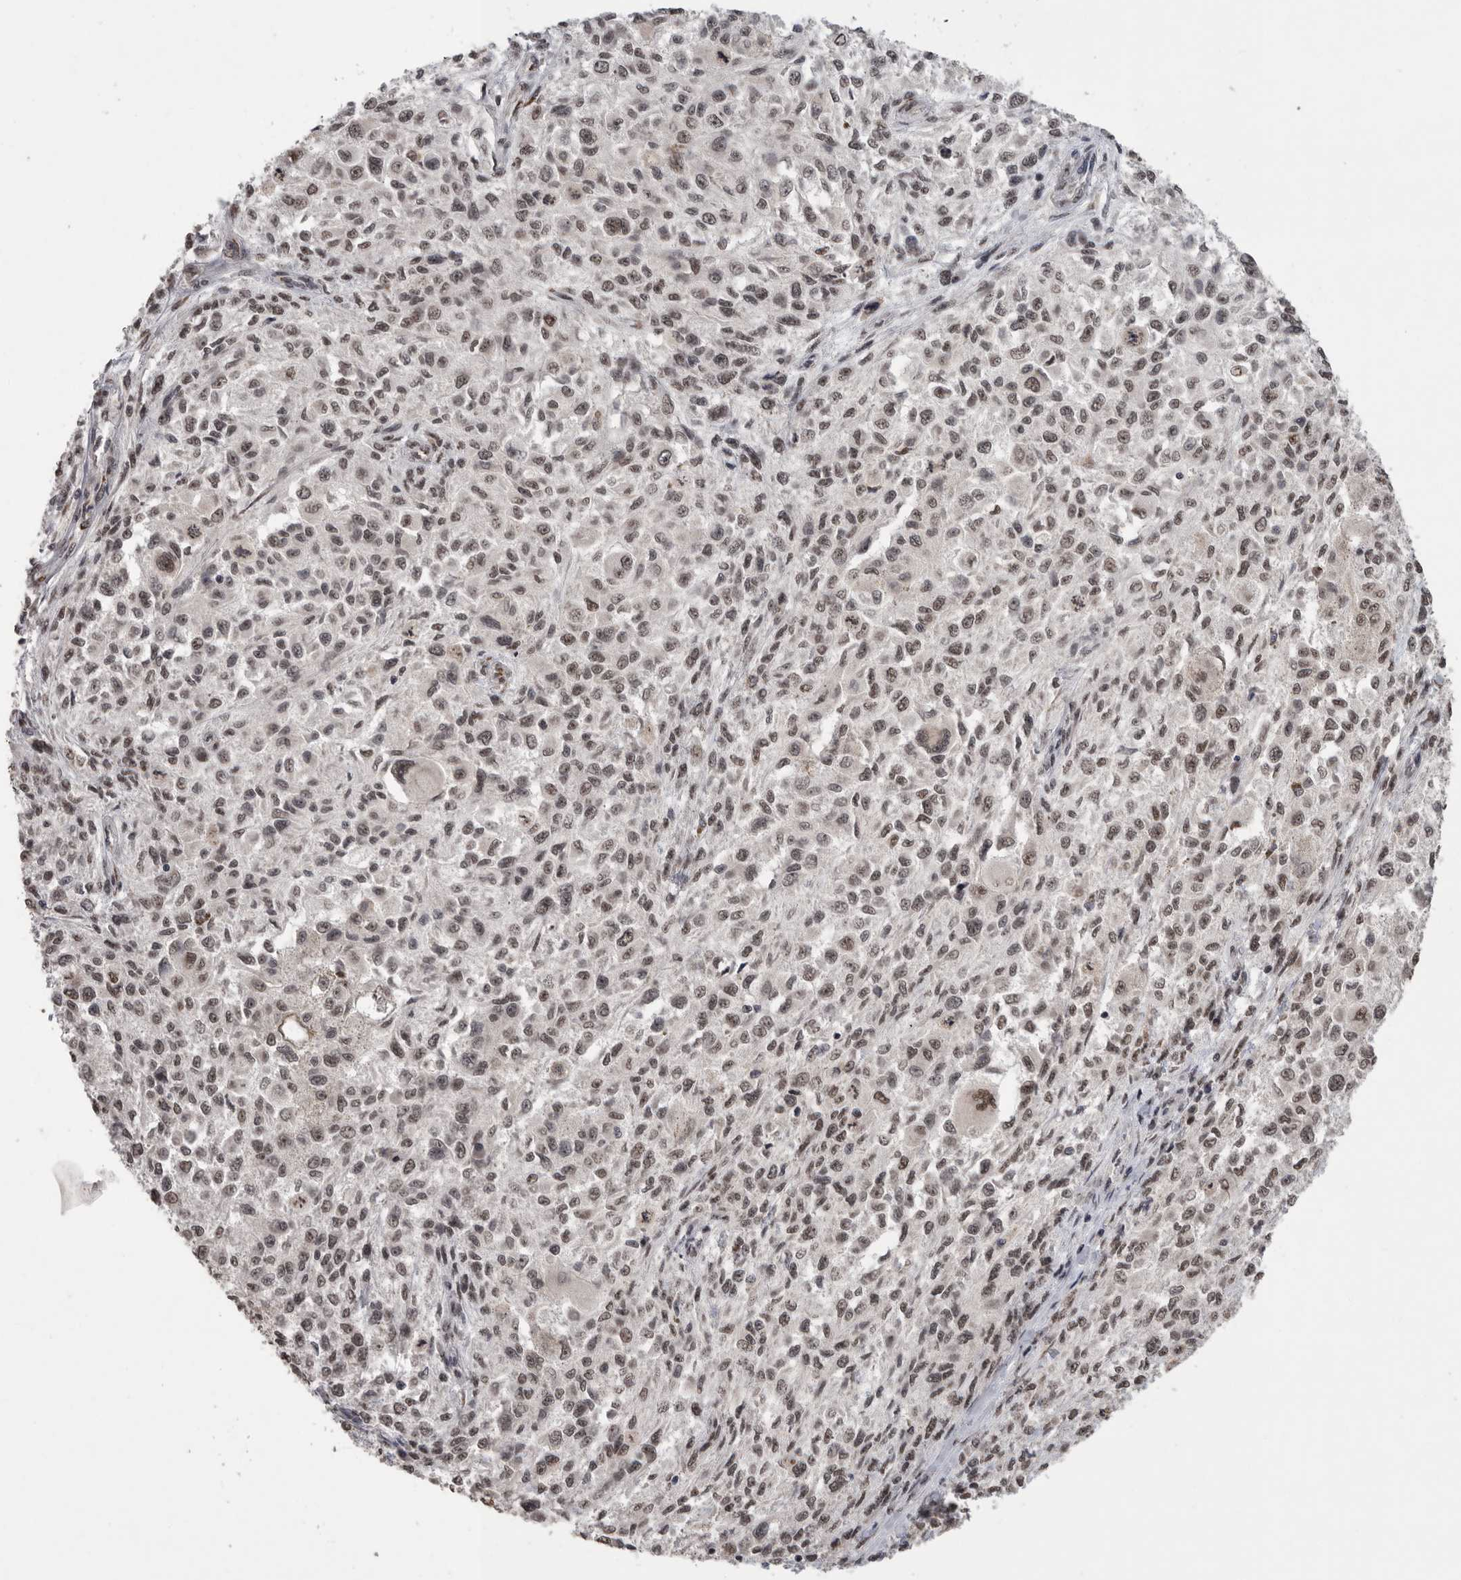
{"staining": {"intensity": "weak", "quantity": ">75%", "location": "nuclear"}, "tissue": "melanoma", "cell_type": "Tumor cells", "image_type": "cancer", "snomed": [{"axis": "morphology", "description": "Necrosis, NOS"}, {"axis": "morphology", "description": "Malignant melanoma, NOS"}, {"axis": "topography", "description": "Skin"}], "caption": "IHC micrograph of neoplastic tissue: melanoma stained using immunohistochemistry (IHC) exhibits low levels of weak protein expression localized specifically in the nuclear of tumor cells, appearing as a nuclear brown color.", "gene": "PPP1R10", "patient": {"sex": "female", "age": 87}}